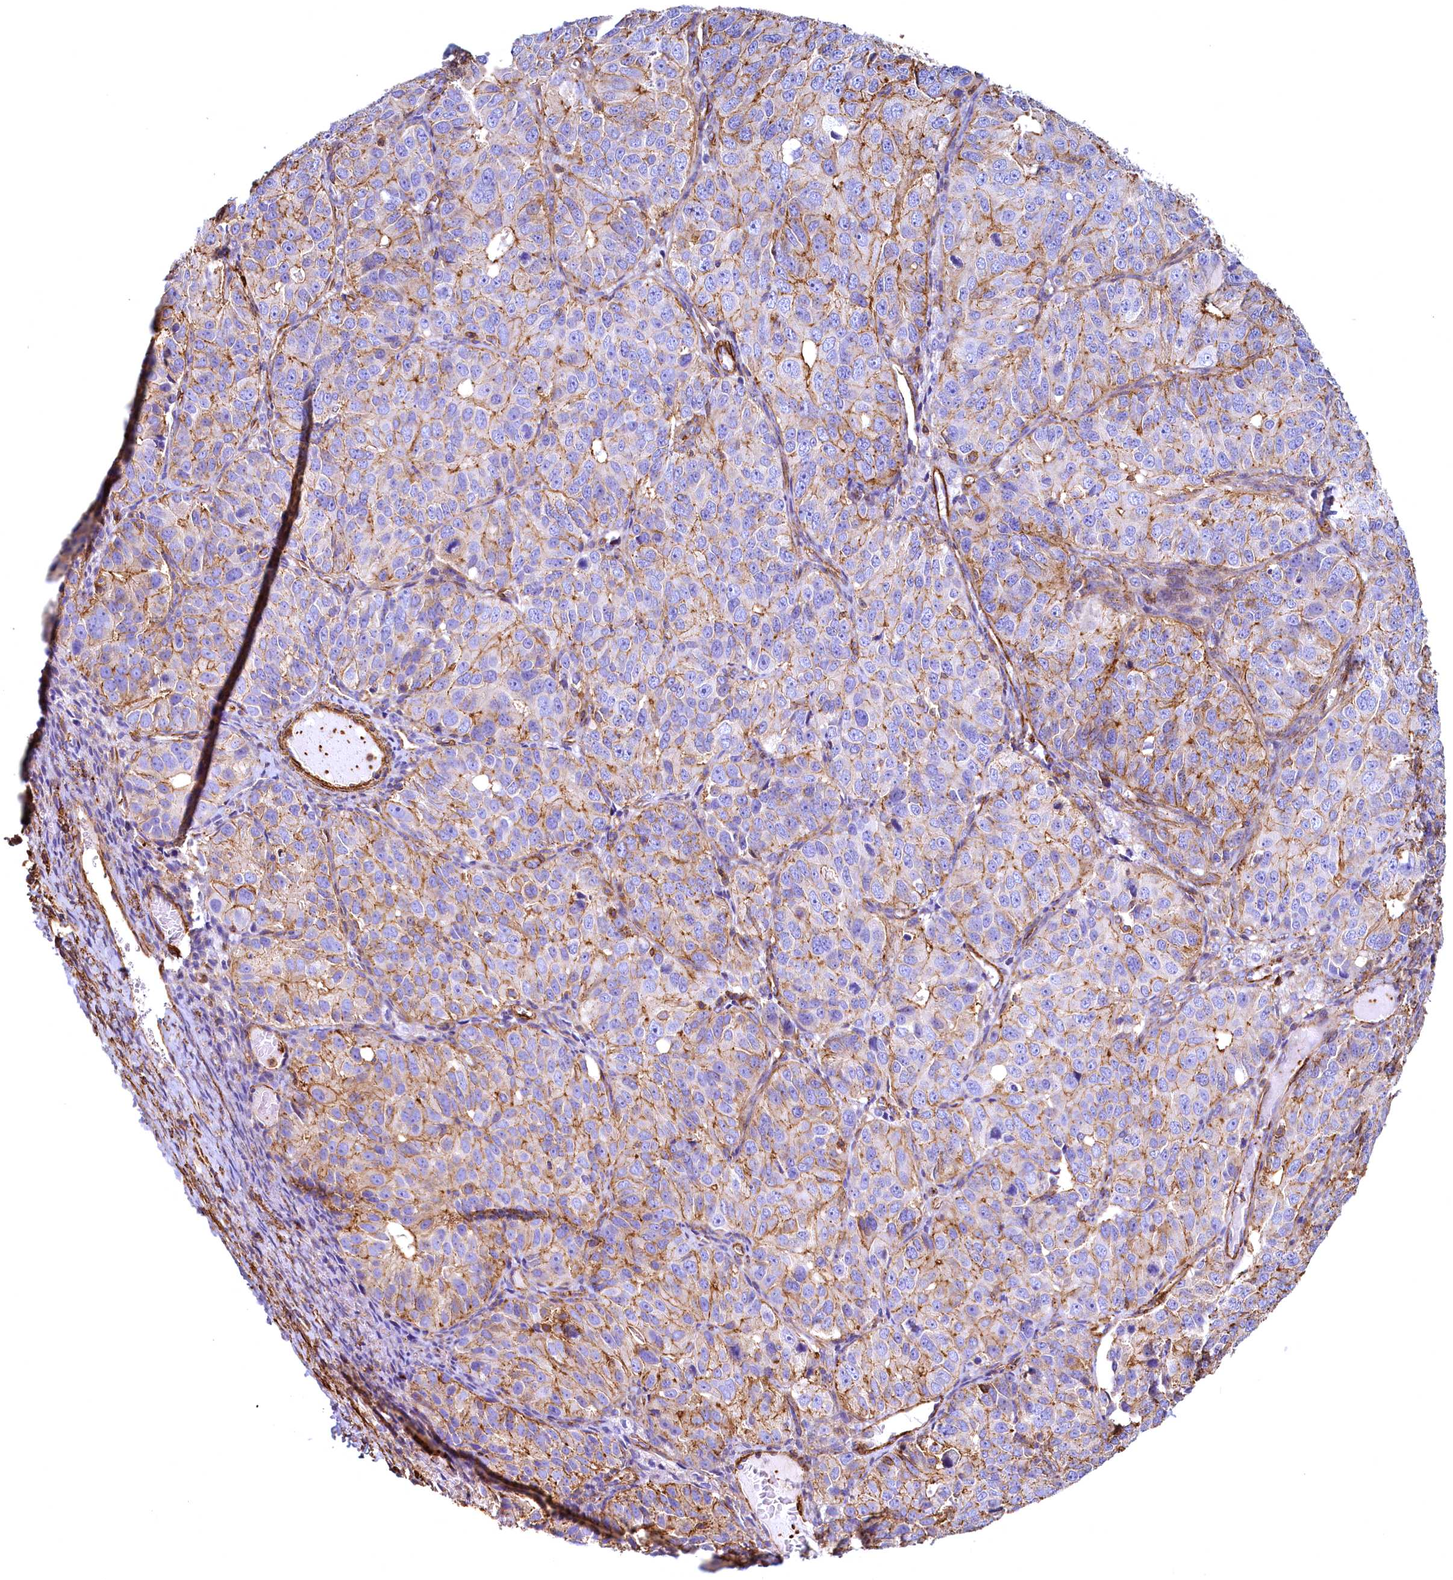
{"staining": {"intensity": "moderate", "quantity": "25%-75%", "location": "cytoplasmic/membranous"}, "tissue": "ovarian cancer", "cell_type": "Tumor cells", "image_type": "cancer", "snomed": [{"axis": "morphology", "description": "Carcinoma, endometroid"}, {"axis": "topography", "description": "Ovary"}], "caption": "This is an image of IHC staining of ovarian cancer, which shows moderate positivity in the cytoplasmic/membranous of tumor cells.", "gene": "THBS1", "patient": {"sex": "female", "age": 51}}